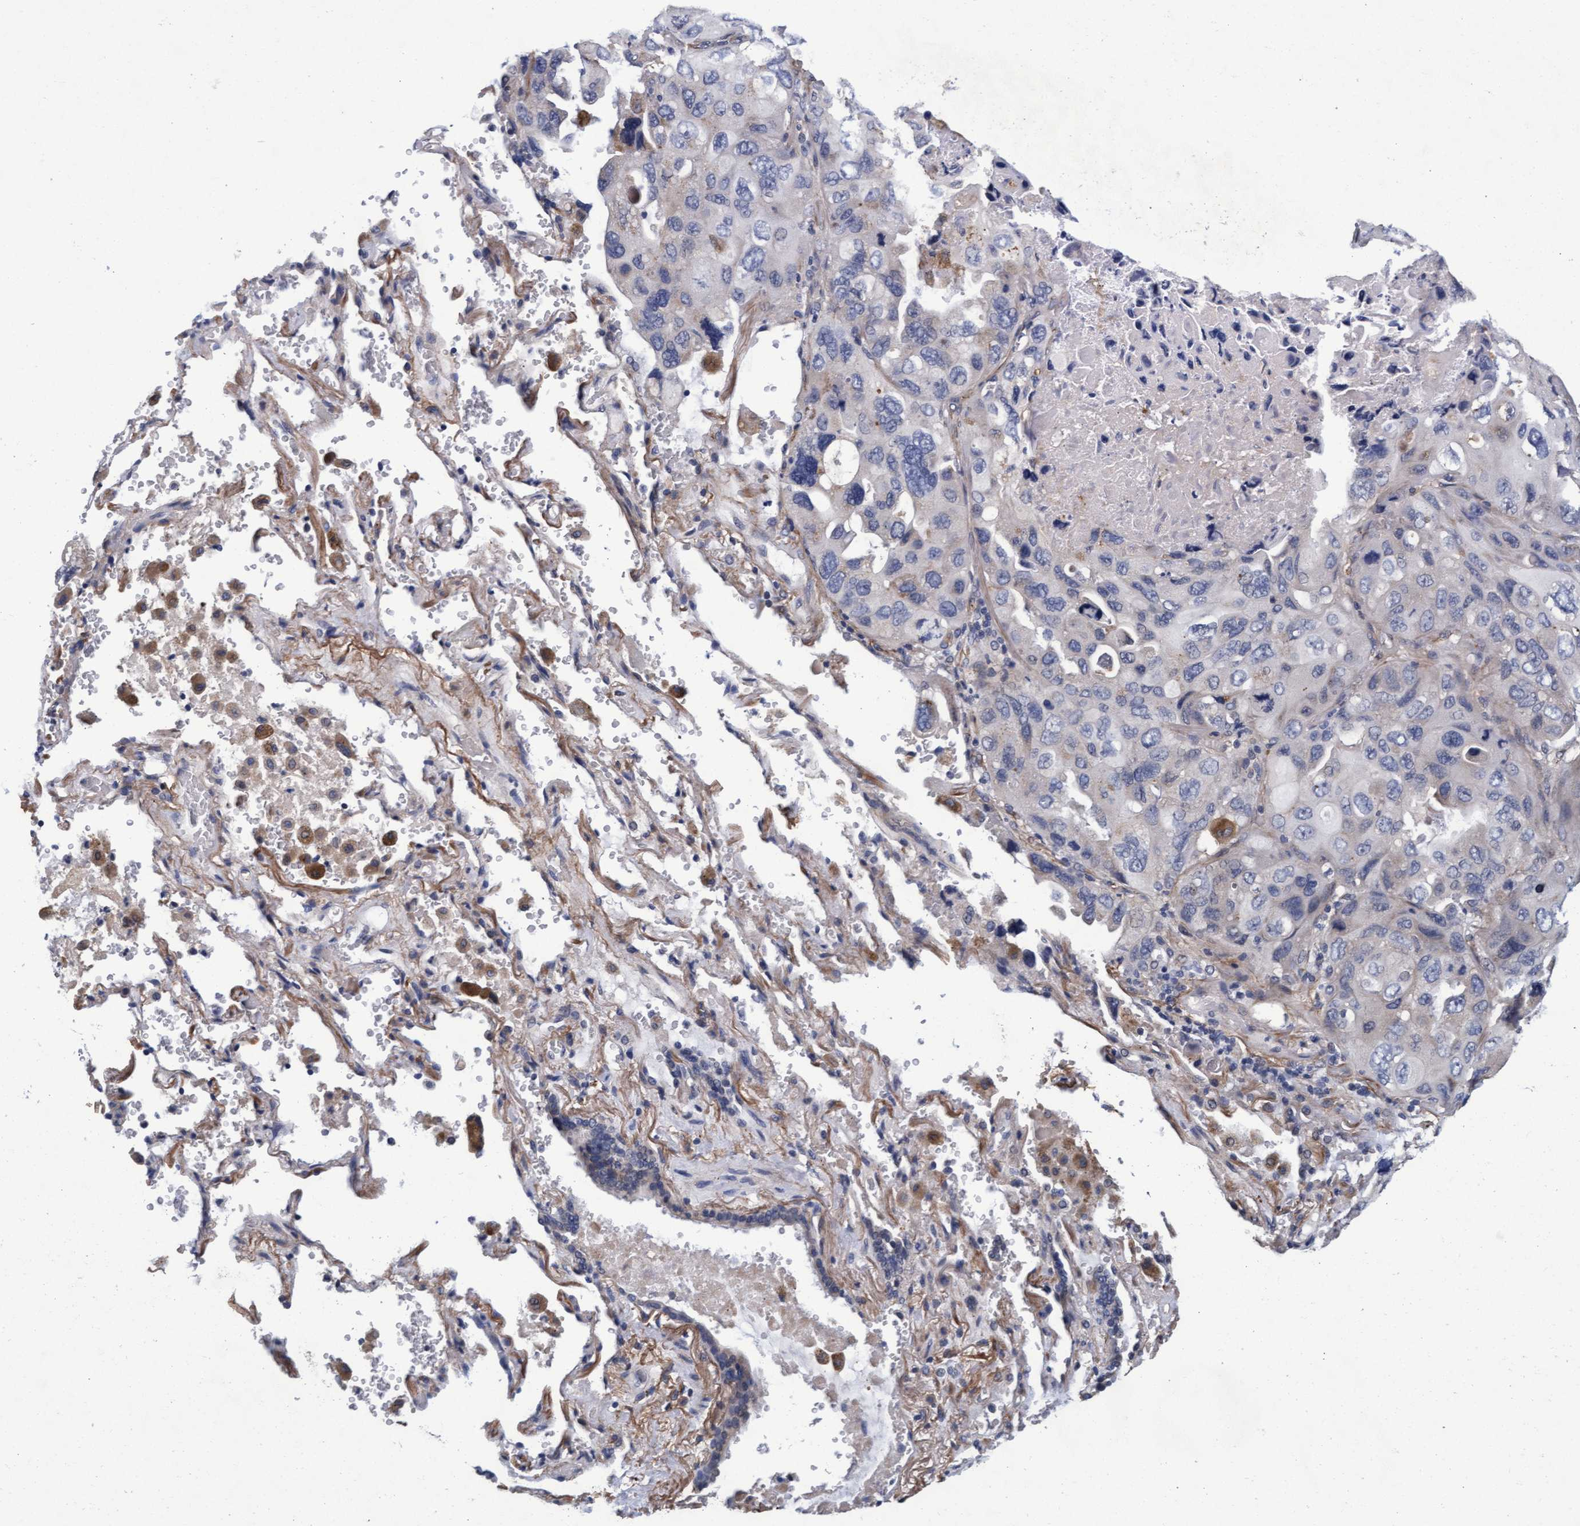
{"staining": {"intensity": "negative", "quantity": "none", "location": "none"}, "tissue": "lung cancer", "cell_type": "Tumor cells", "image_type": "cancer", "snomed": [{"axis": "morphology", "description": "Squamous cell carcinoma, NOS"}, {"axis": "topography", "description": "Lung"}], "caption": "Tumor cells show no significant protein staining in lung squamous cell carcinoma. (DAB immunohistochemistry with hematoxylin counter stain).", "gene": "CPQ", "patient": {"sex": "female", "age": 73}}